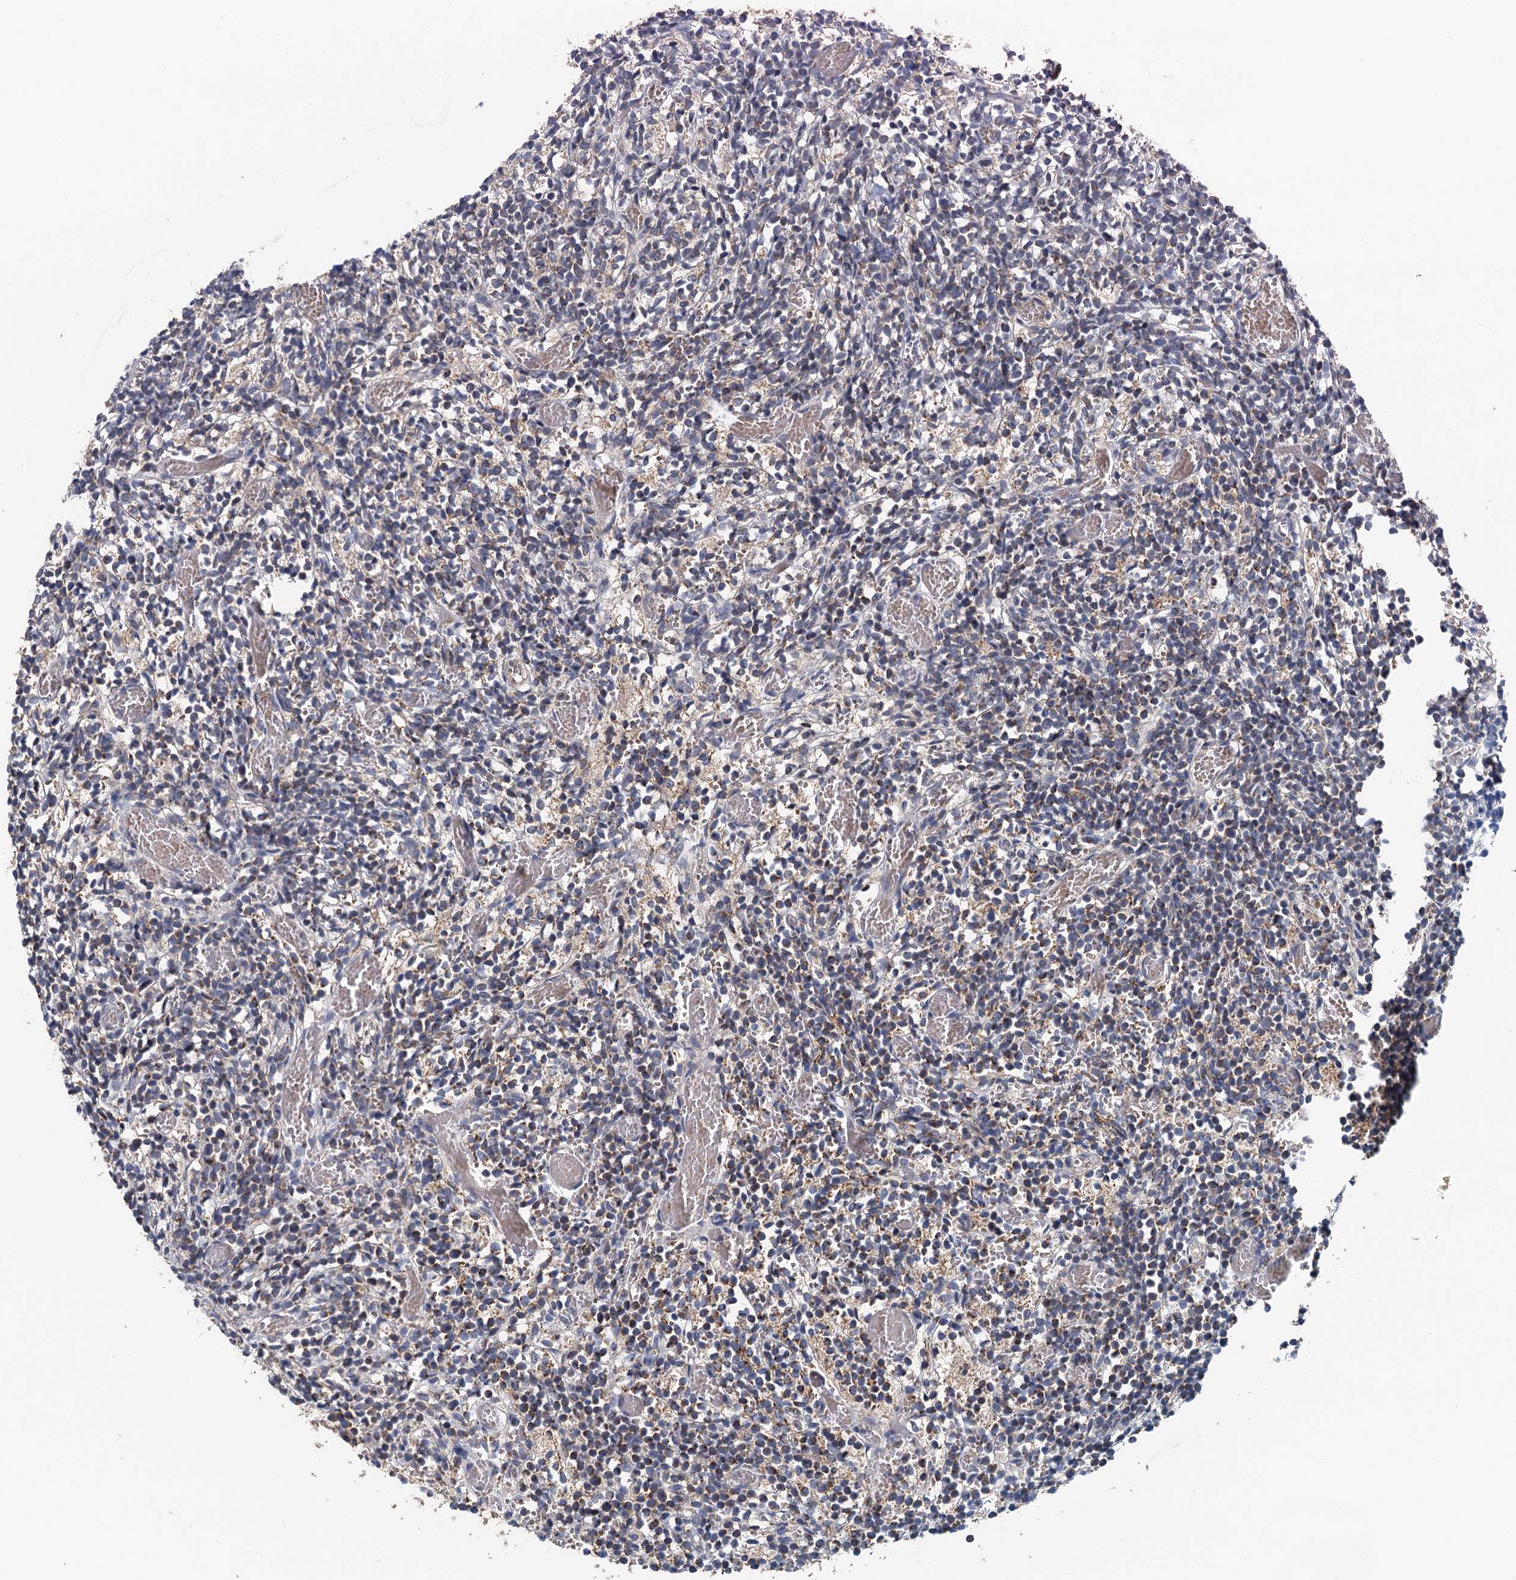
{"staining": {"intensity": "negative", "quantity": "none", "location": "none"}, "tissue": "glioma", "cell_type": "Tumor cells", "image_type": "cancer", "snomed": [{"axis": "morphology", "description": "Glioma, malignant, Low grade"}, {"axis": "topography", "description": "Brain"}], "caption": "A histopathology image of human glioma is negative for staining in tumor cells.", "gene": "OTUB1", "patient": {"sex": "female", "age": 1}}